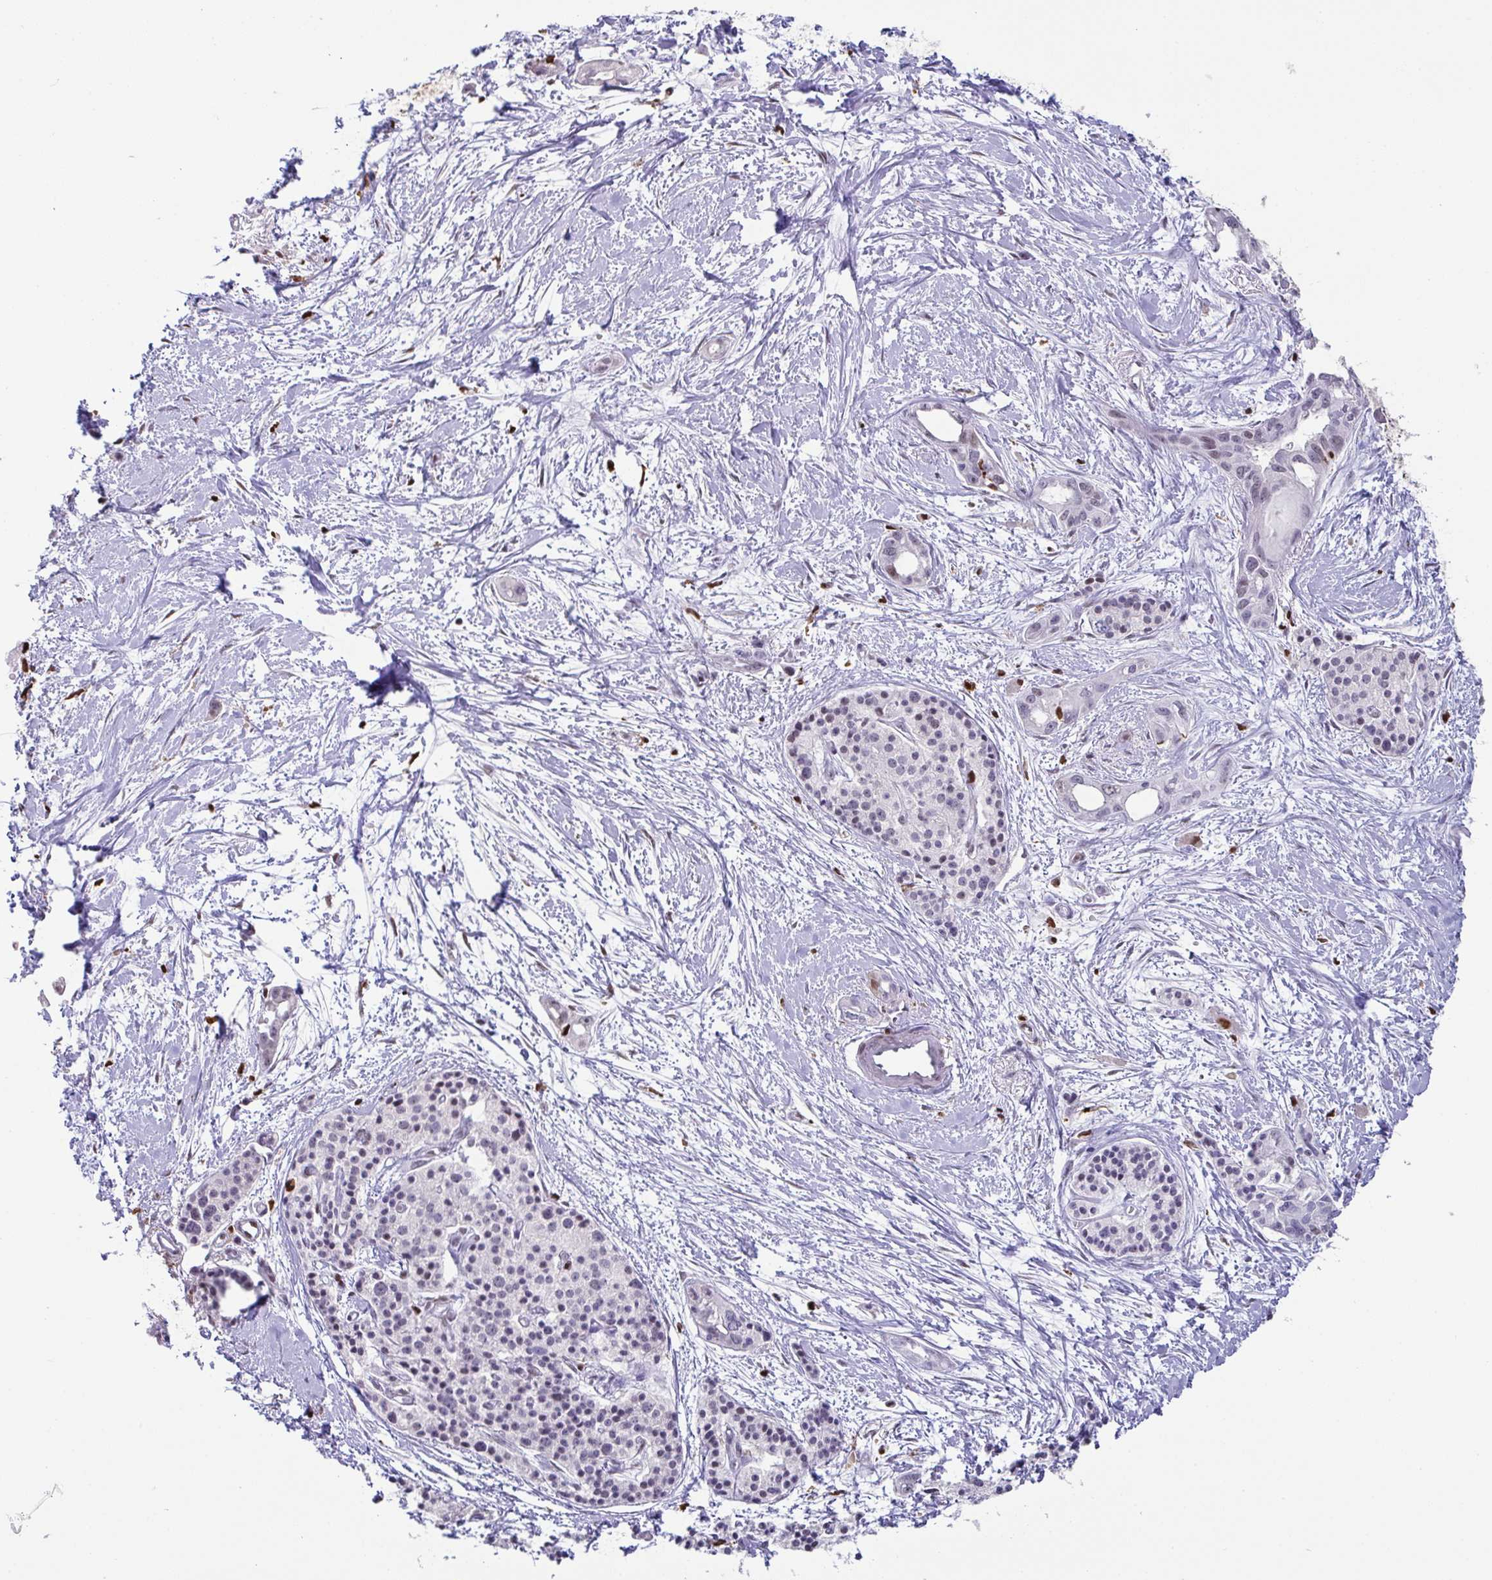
{"staining": {"intensity": "negative", "quantity": "none", "location": "none"}, "tissue": "pancreatic cancer", "cell_type": "Tumor cells", "image_type": "cancer", "snomed": [{"axis": "morphology", "description": "Adenocarcinoma, NOS"}, {"axis": "topography", "description": "Pancreas"}], "caption": "Photomicrograph shows no significant protein staining in tumor cells of pancreatic cancer.", "gene": "BTBD10", "patient": {"sex": "female", "age": 50}}